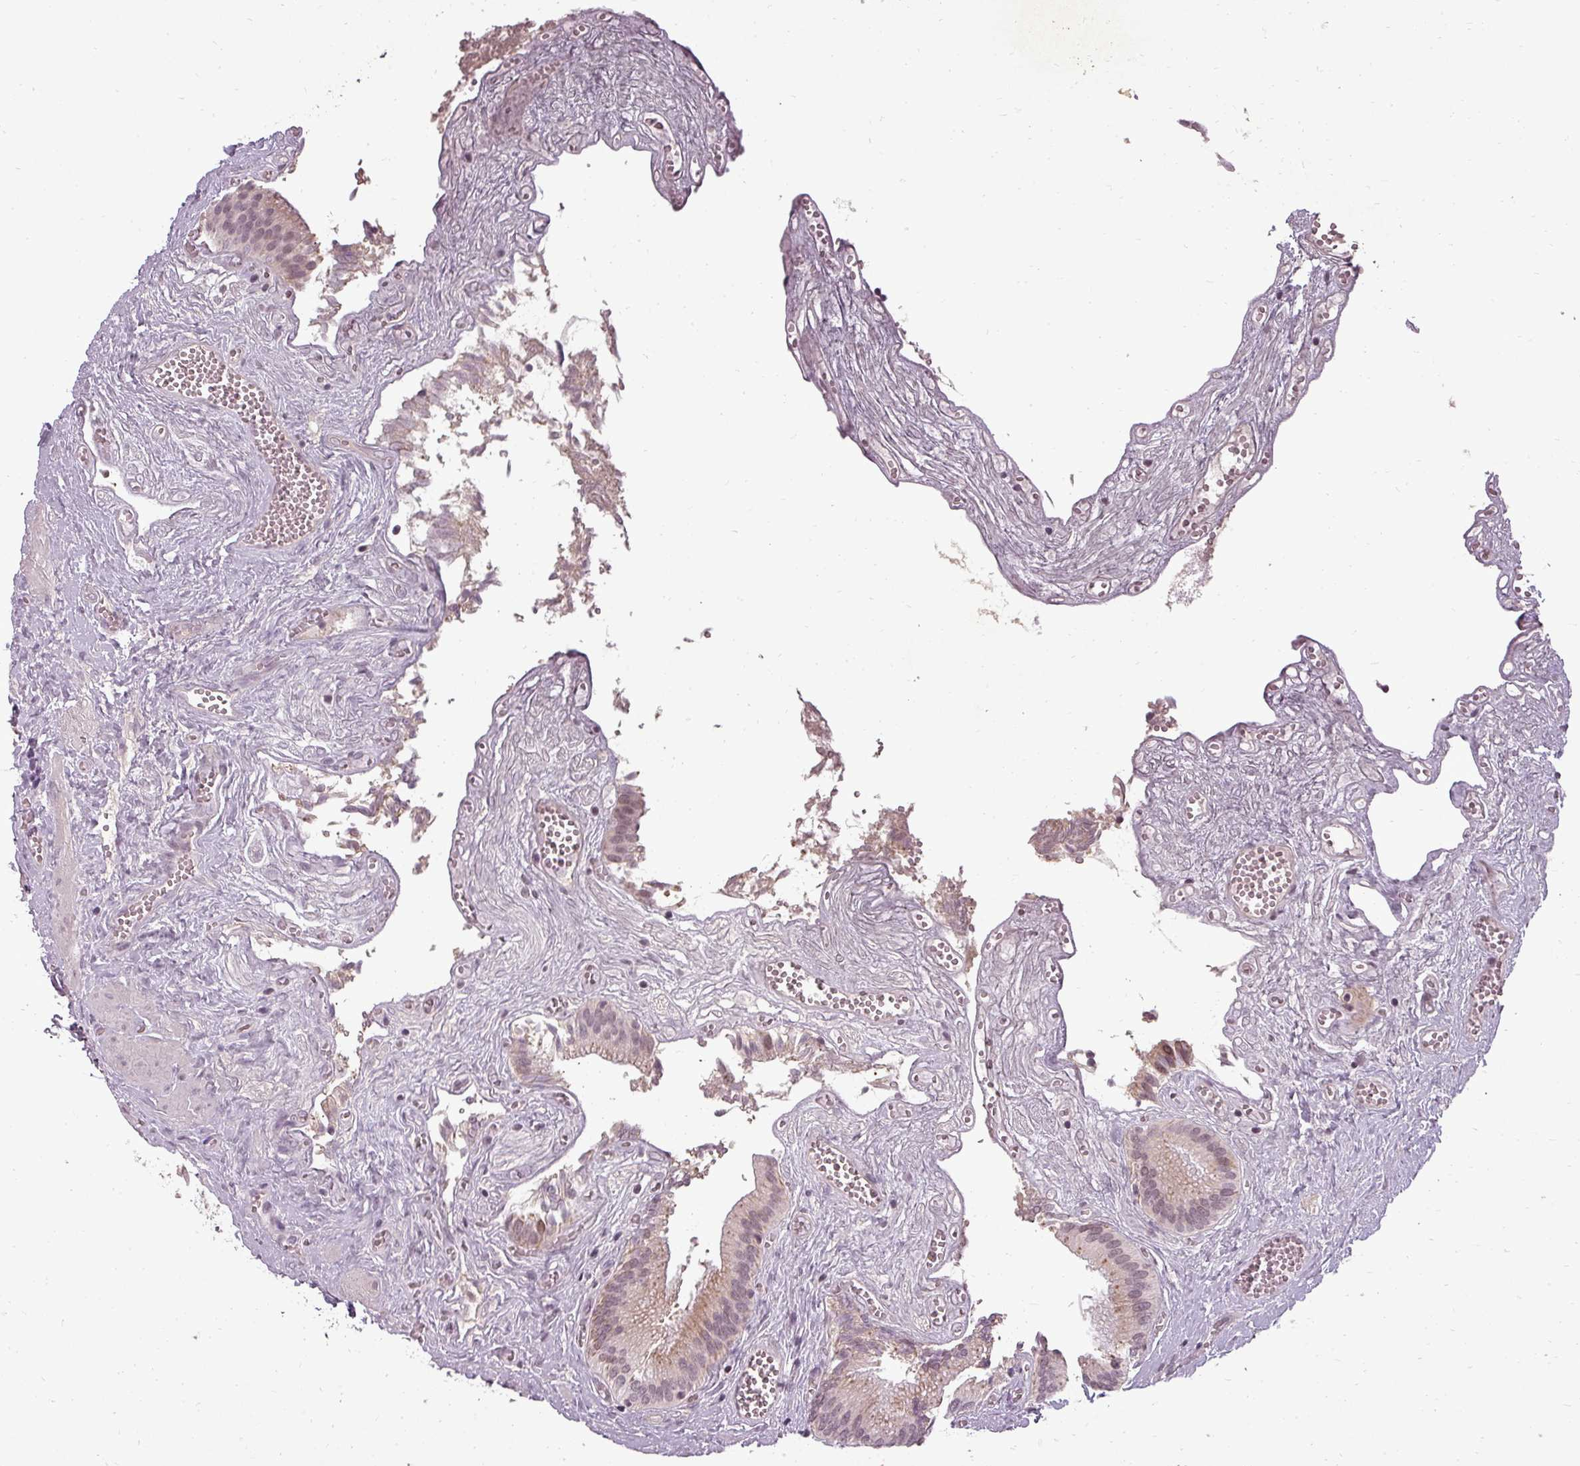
{"staining": {"intensity": "moderate", "quantity": ">75%", "location": "cytoplasmic/membranous,nuclear"}, "tissue": "gallbladder", "cell_type": "Glandular cells", "image_type": "normal", "snomed": [{"axis": "morphology", "description": "Normal tissue, NOS"}, {"axis": "topography", "description": "Gallbladder"}, {"axis": "topography", "description": "Peripheral nerve tissue"}], "caption": "Glandular cells exhibit medium levels of moderate cytoplasmic/membranous,nuclear expression in approximately >75% of cells in unremarkable gallbladder.", "gene": "BCAS3", "patient": {"sex": "male", "age": 17}}